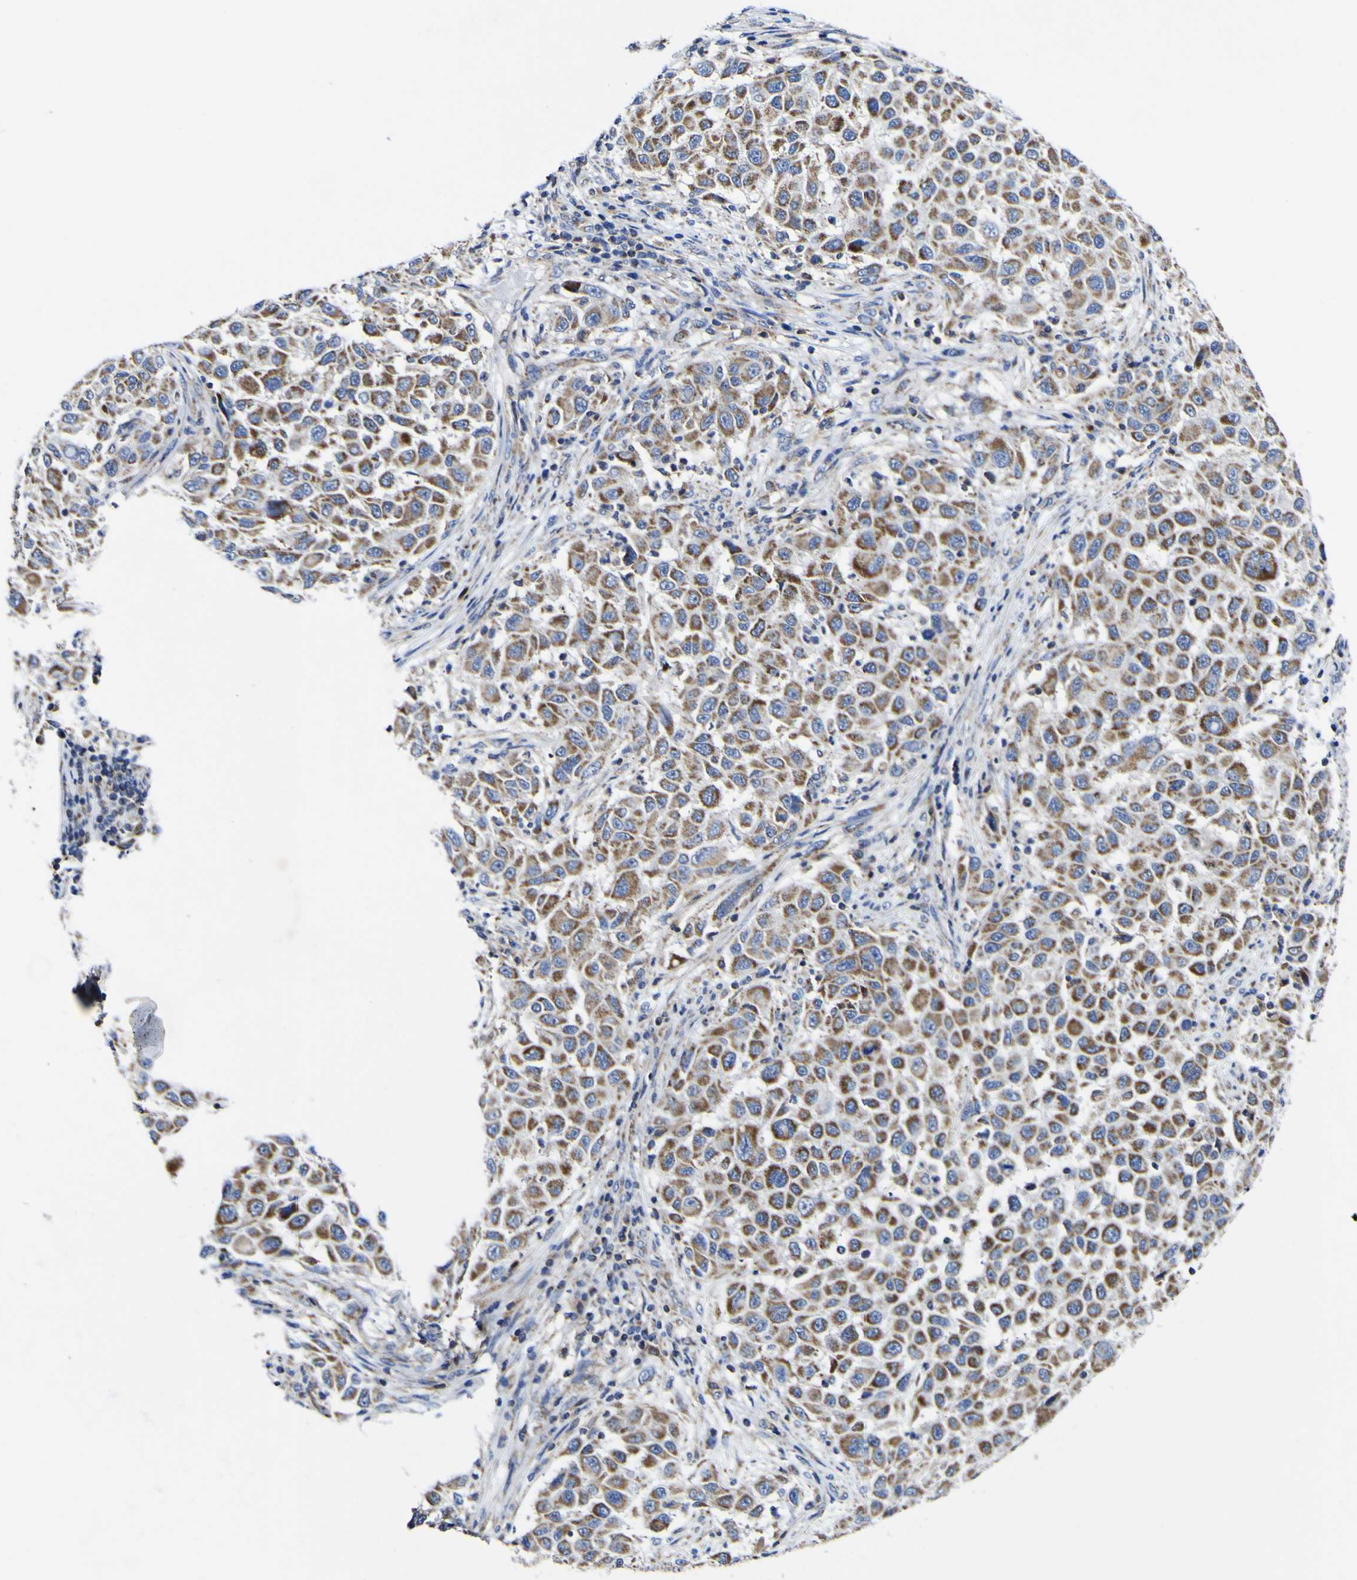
{"staining": {"intensity": "moderate", "quantity": ">75%", "location": "cytoplasmic/membranous"}, "tissue": "melanoma", "cell_type": "Tumor cells", "image_type": "cancer", "snomed": [{"axis": "morphology", "description": "Malignant melanoma, Metastatic site"}, {"axis": "topography", "description": "Lymph node"}], "caption": "Immunohistochemistry micrograph of human malignant melanoma (metastatic site) stained for a protein (brown), which reveals medium levels of moderate cytoplasmic/membranous positivity in approximately >75% of tumor cells.", "gene": "CCDC90B", "patient": {"sex": "male", "age": 61}}